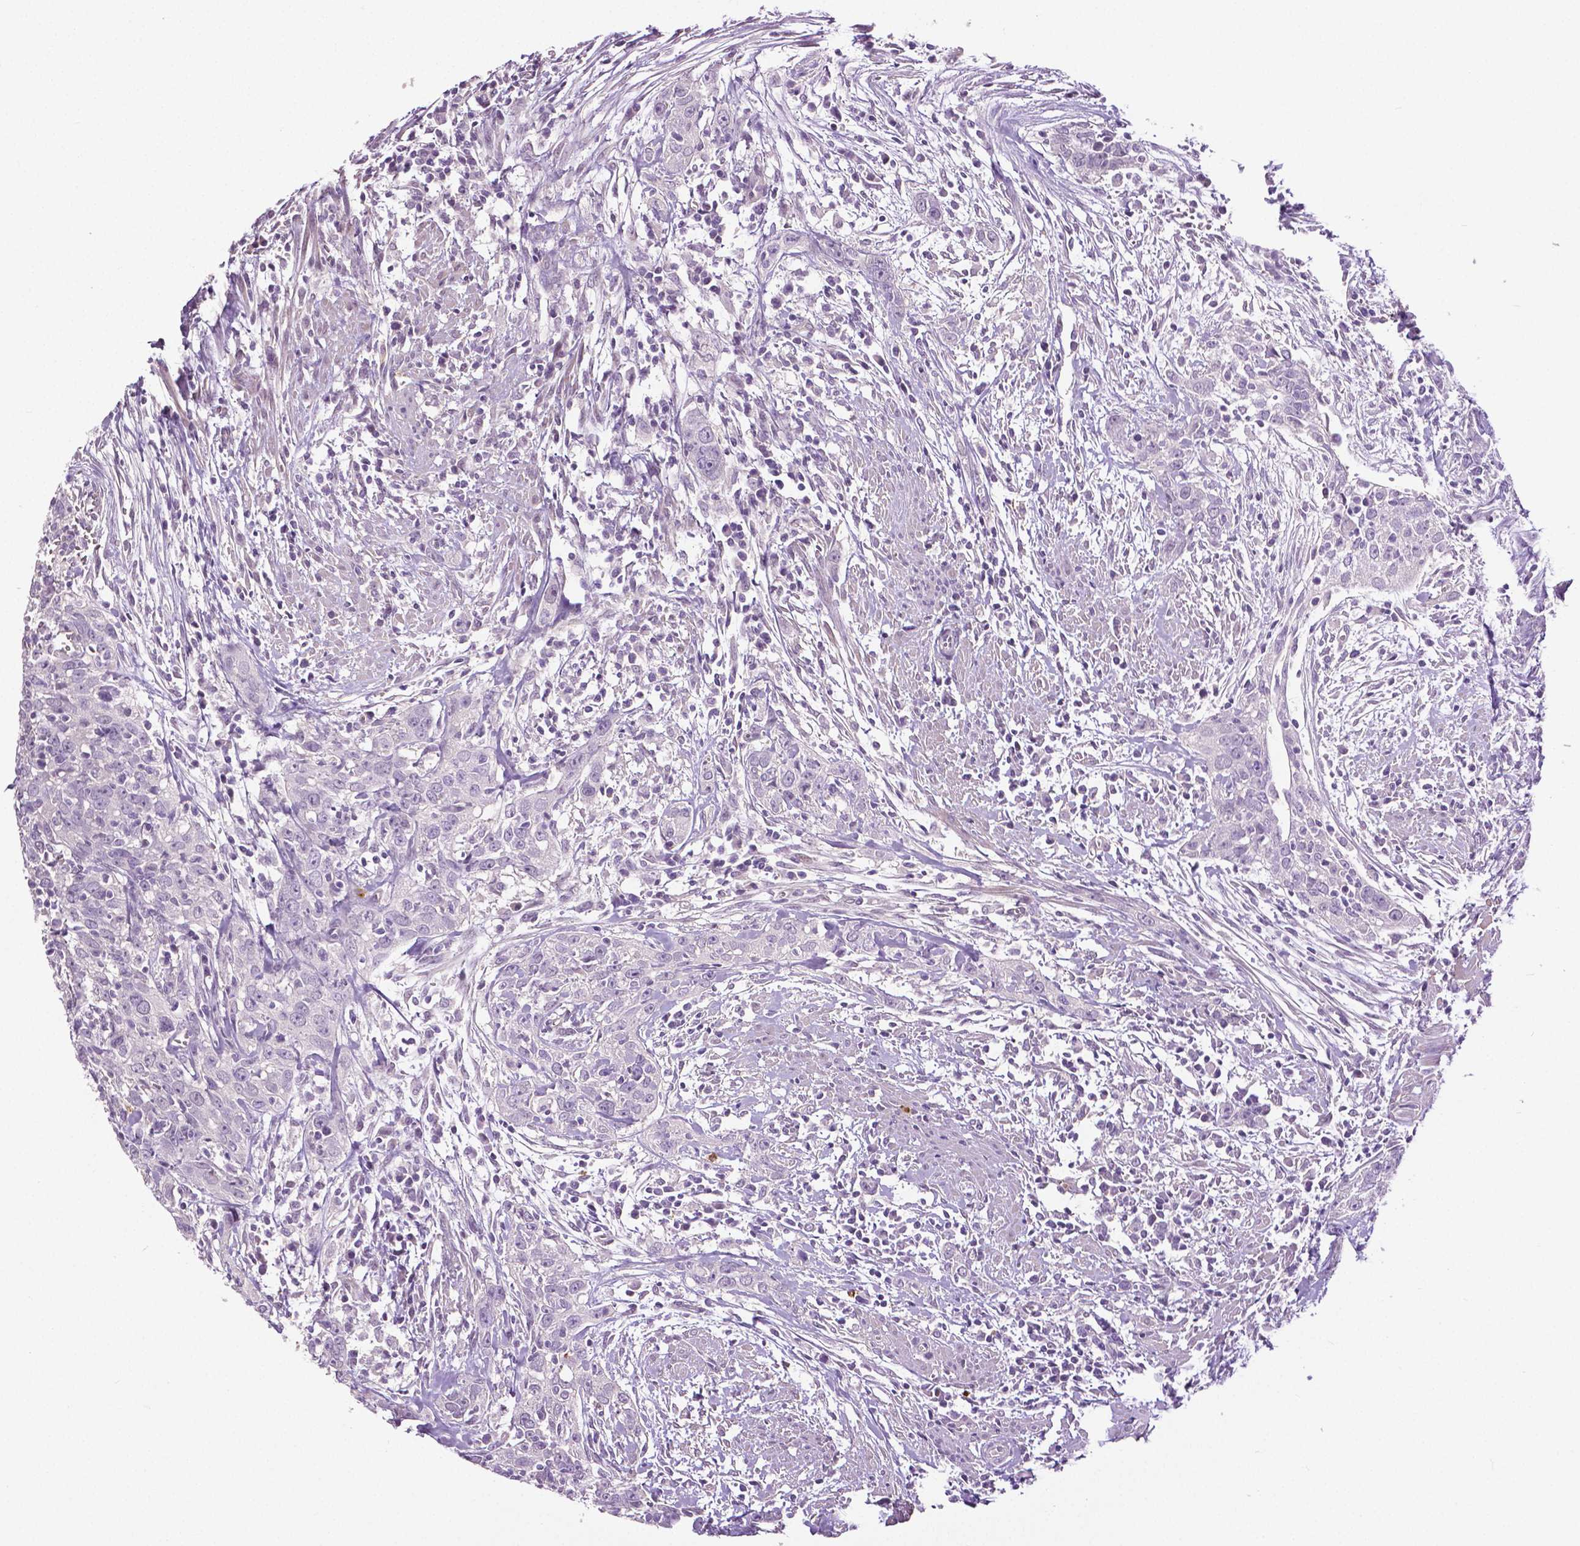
{"staining": {"intensity": "negative", "quantity": "none", "location": "none"}, "tissue": "urothelial cancer", "cell_type": "Tumor cells", "image_type": "cancer", "snomed": [{"axis": "morphology", "description": "Urothelial carcinoma, High grade"}, {"axis": "topography", "description": "Urinary bladder"}], "caption": "A high-resolution micrograph shows IHC staining of urothelial carcinoma (high-grade), which reveals no significant expression in tumor cells.", "gene": "PTPN5", "patient": {"sex": "male", "age": 83}}